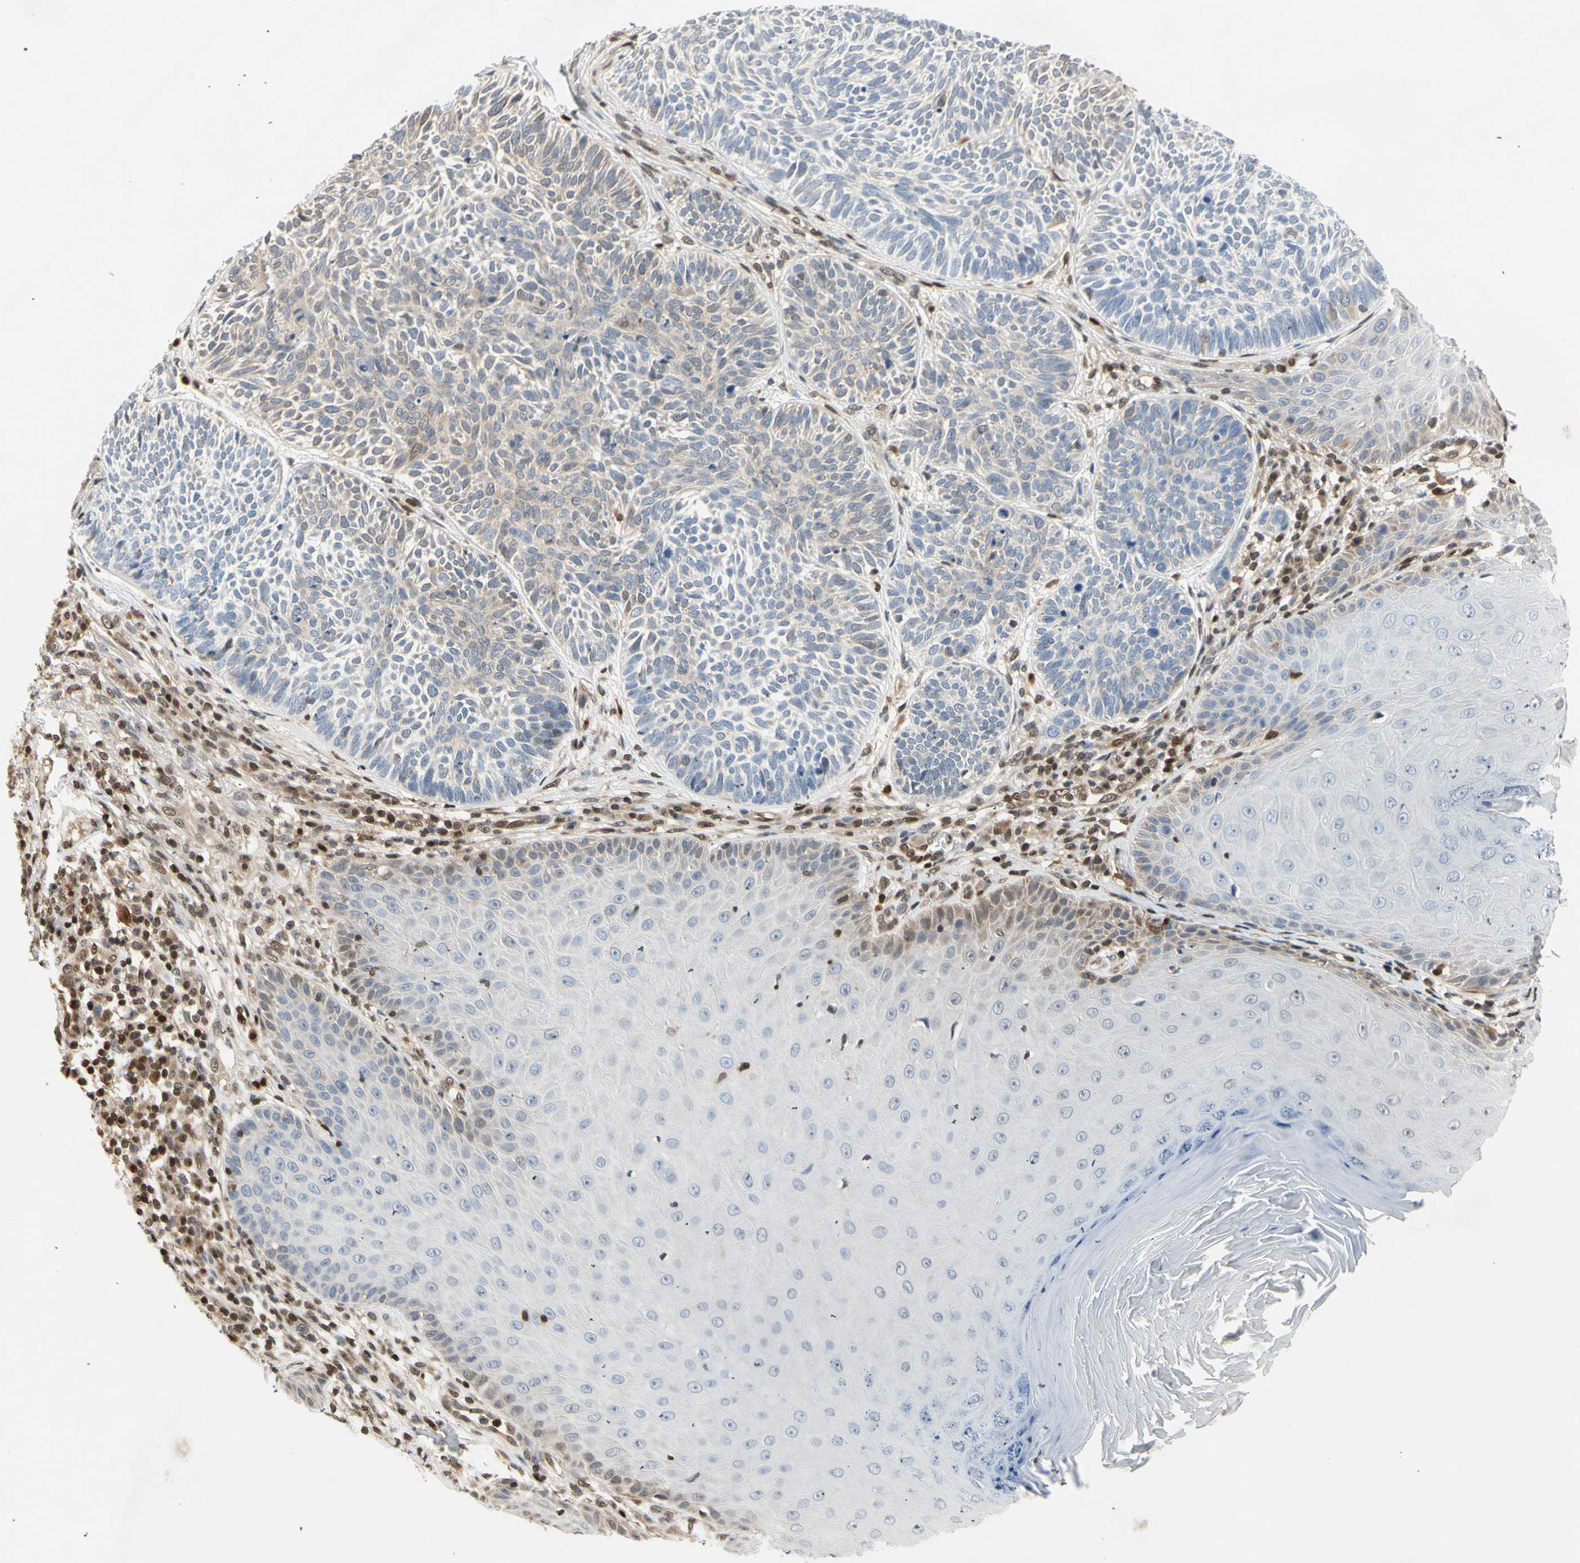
{"staining": {"intensity": "negative", "quantity": "none", "location": "none"}, "tissue": "skin cancer", "cell_type": "Tumor cells", "image_type": "cancer", "snomed": [{"axis": "morphology", "description": "Normal tissue, NOS"}, {"axis": "morphology", "description": "Basal cell carcinoma"}, {"axis": "topography", "description": "Skin"}], "caption": "This is an IHC image of human skin cancer (basal cell carcinoma). There is no positivity in tumor cells.", "gene": "GSR", "patient": {"sex": "male", "age": 52}}